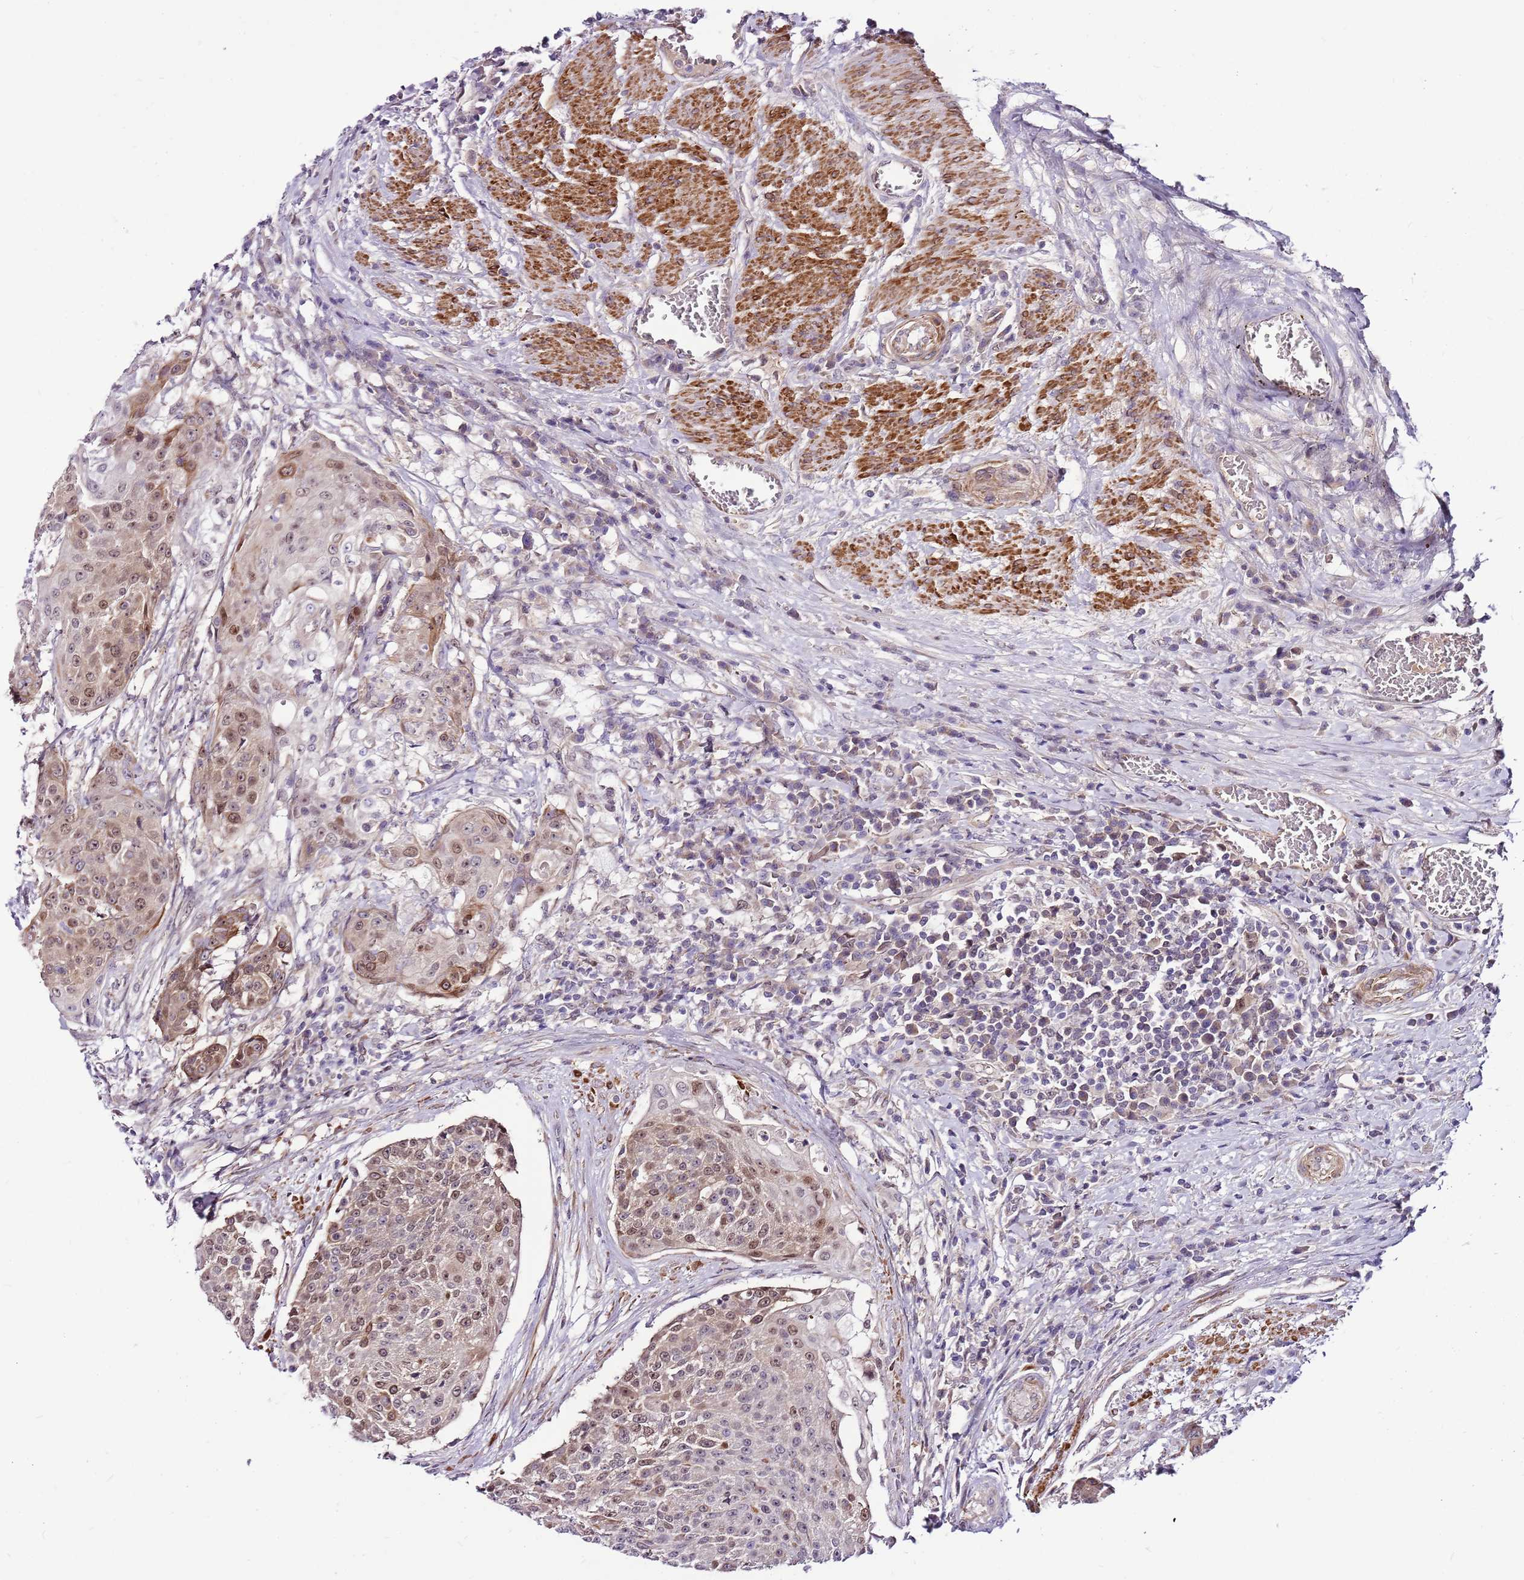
{"staining": {"intensity": "moderate", "quantity": "25%-75%", "location": "cytoplasmic/membranous,nuclear"}, "tissue": "urothelial cancer", "cell_type": "Tumor cells", "image_type": "cancer", "snomed": [{"axis": "morphology", "description": "Urothelial carcinoma, High grade"}, {"axis": "topography", "description": "Urinary bladder"}], "caption": "Human urothelial cancer stained with a brown dye shows moderate cytoplasmic/membranous and nuclear positive staining in about 25%-75% of tumor cells.", "gene": "POLE3", "patient": {"sex": "female", "age": 63}}